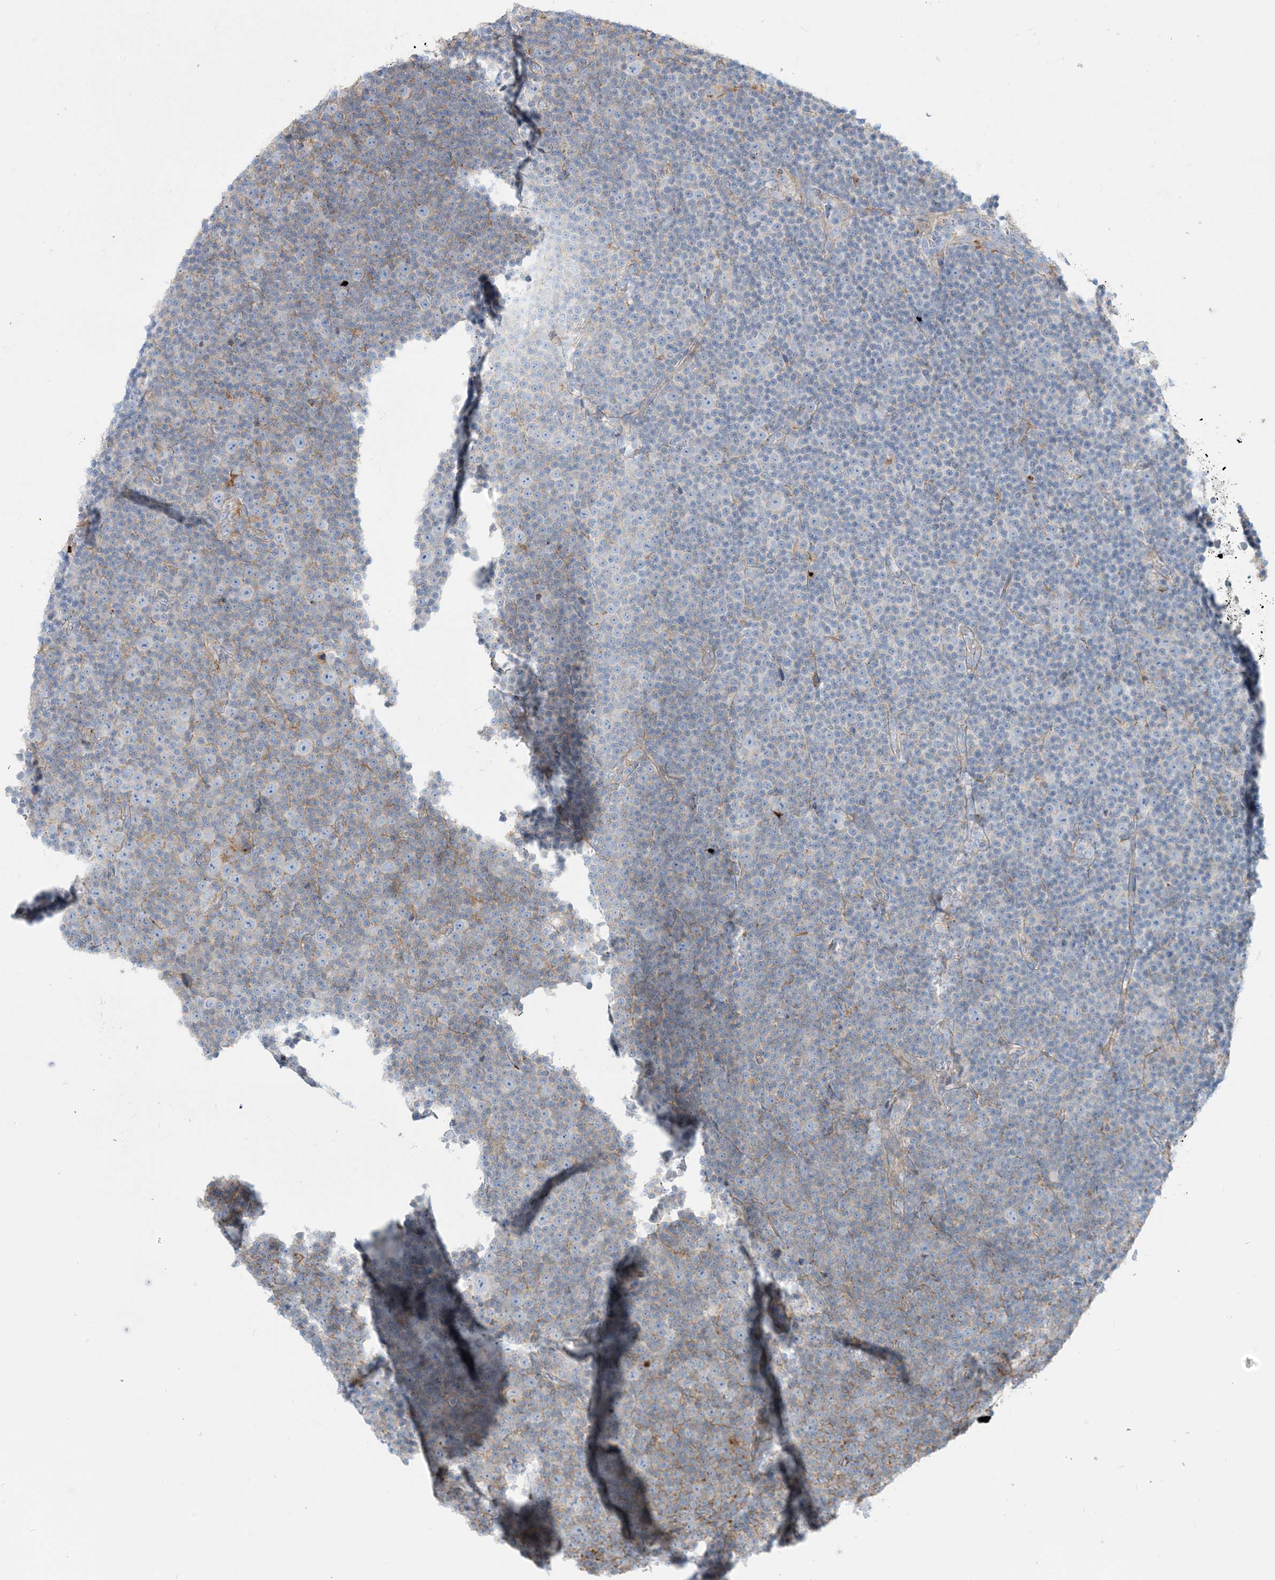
{"staining": {"intensity": "negative", "quantity": "none", "location": "none"}, "tissue": "lymphoma", "cell_type": "Tumor cells", "image_type": "cancer", "snomed": [{"axis": "morphology", "description": "Malignant lymphoma, non-Hodgkin's type, Low grade"}, {"axis": "topography", "description": "Lymph node"}], "caption": "Tumor cells are negative for brown protein staining in low-grade malignant lymphoma, non-Hodgkin's type.", "gene": "GTF3C2", "patient": {"sex": "female", "age": 67}}